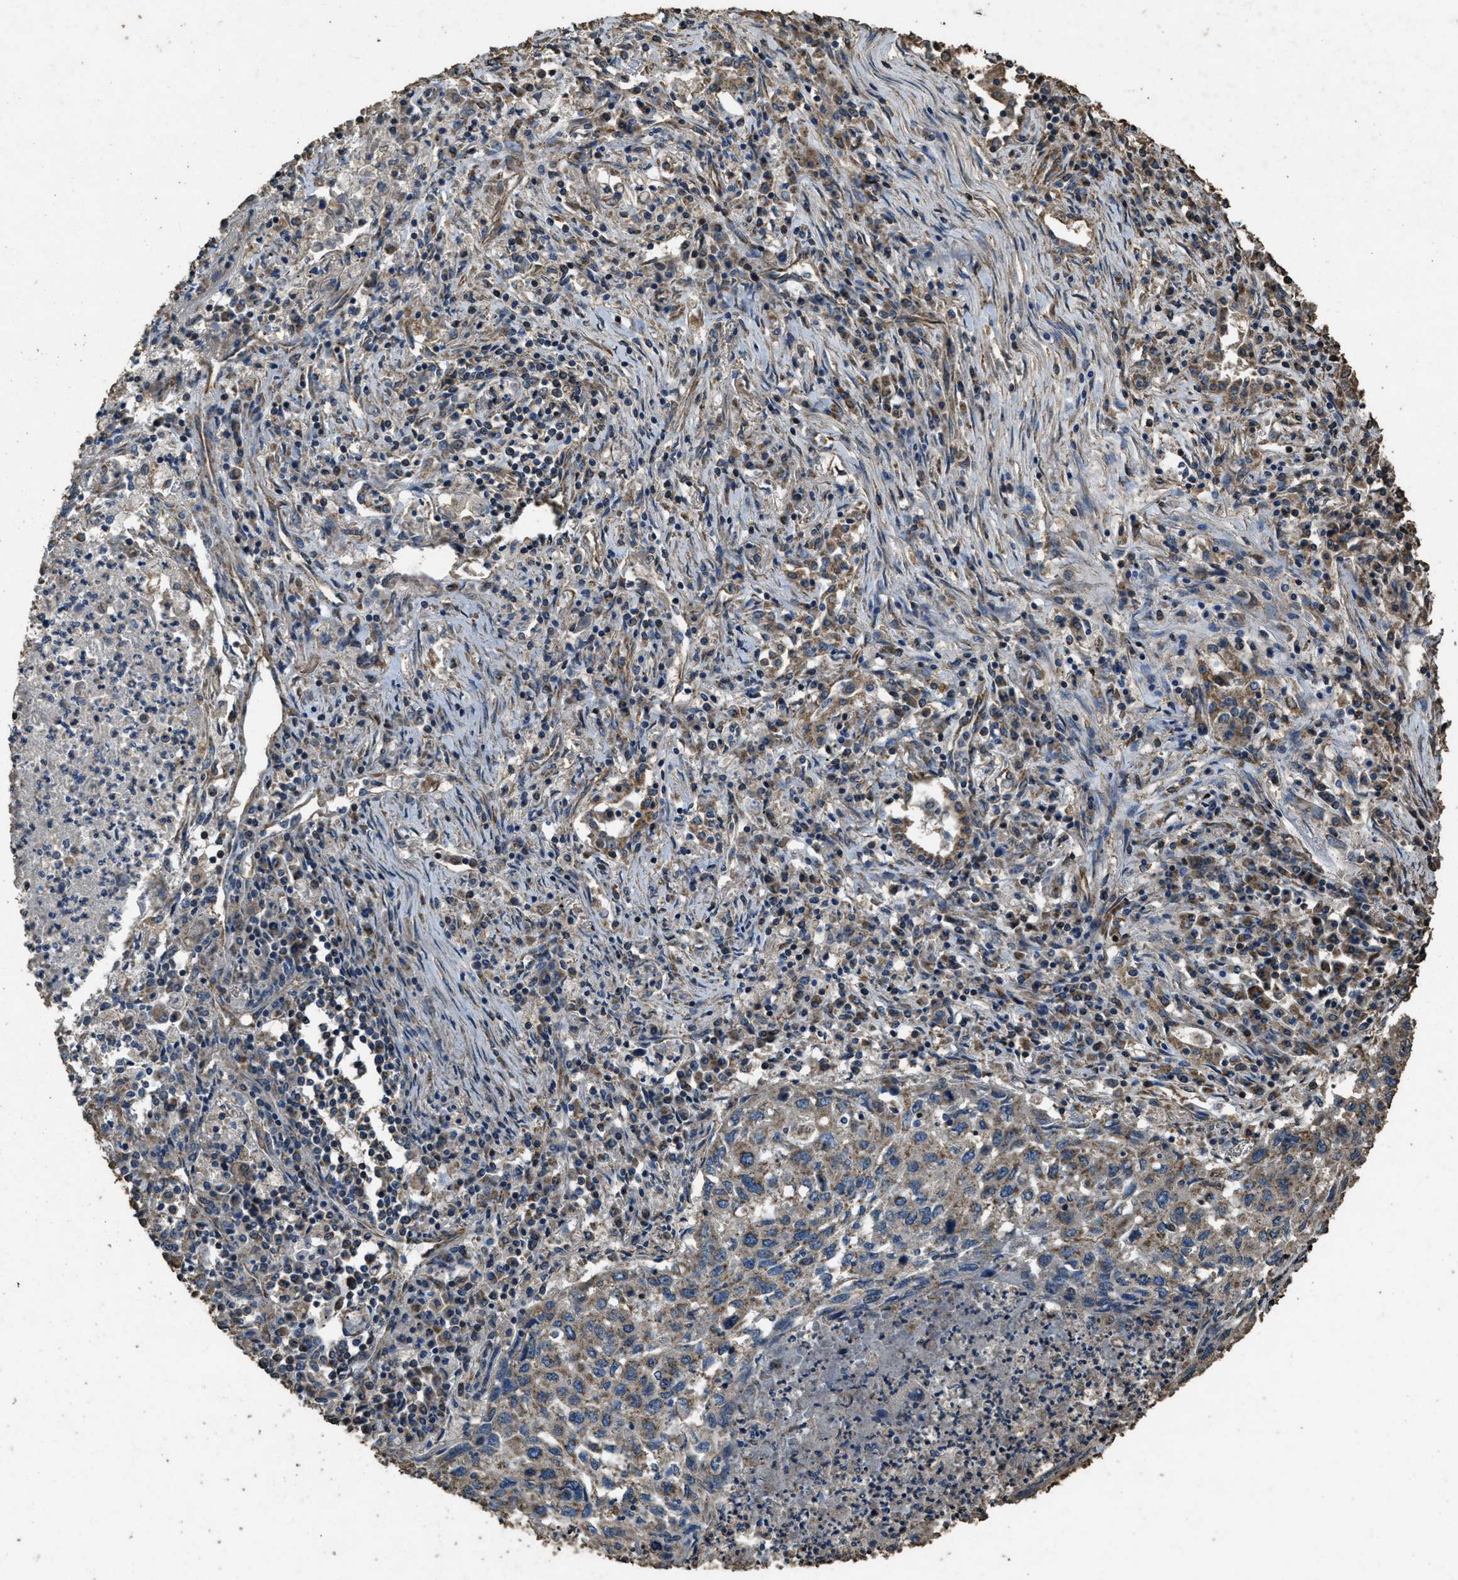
{"staining": {"intensity": "weak", "quantity": ">75%", "location": "cytoplasmic/membranous"}, "tissue": "lung cancer", "cell_type": "Tumor cells", "image_type": "cancer", "snomed": [{"axis": "morphology", "description": "Squamous cell carcinoma, NOS"}, {"axis": "topography", "description": "Lung"}], "caption": "DAB immunohistochemical staining of human lung squamous cell carcinoma displays weak cytoplasmic/membranous protein staining in approximately >75% of tumor cells.", "gene": "CYRIA", "patient": {"sex": "female", "age": 63}}